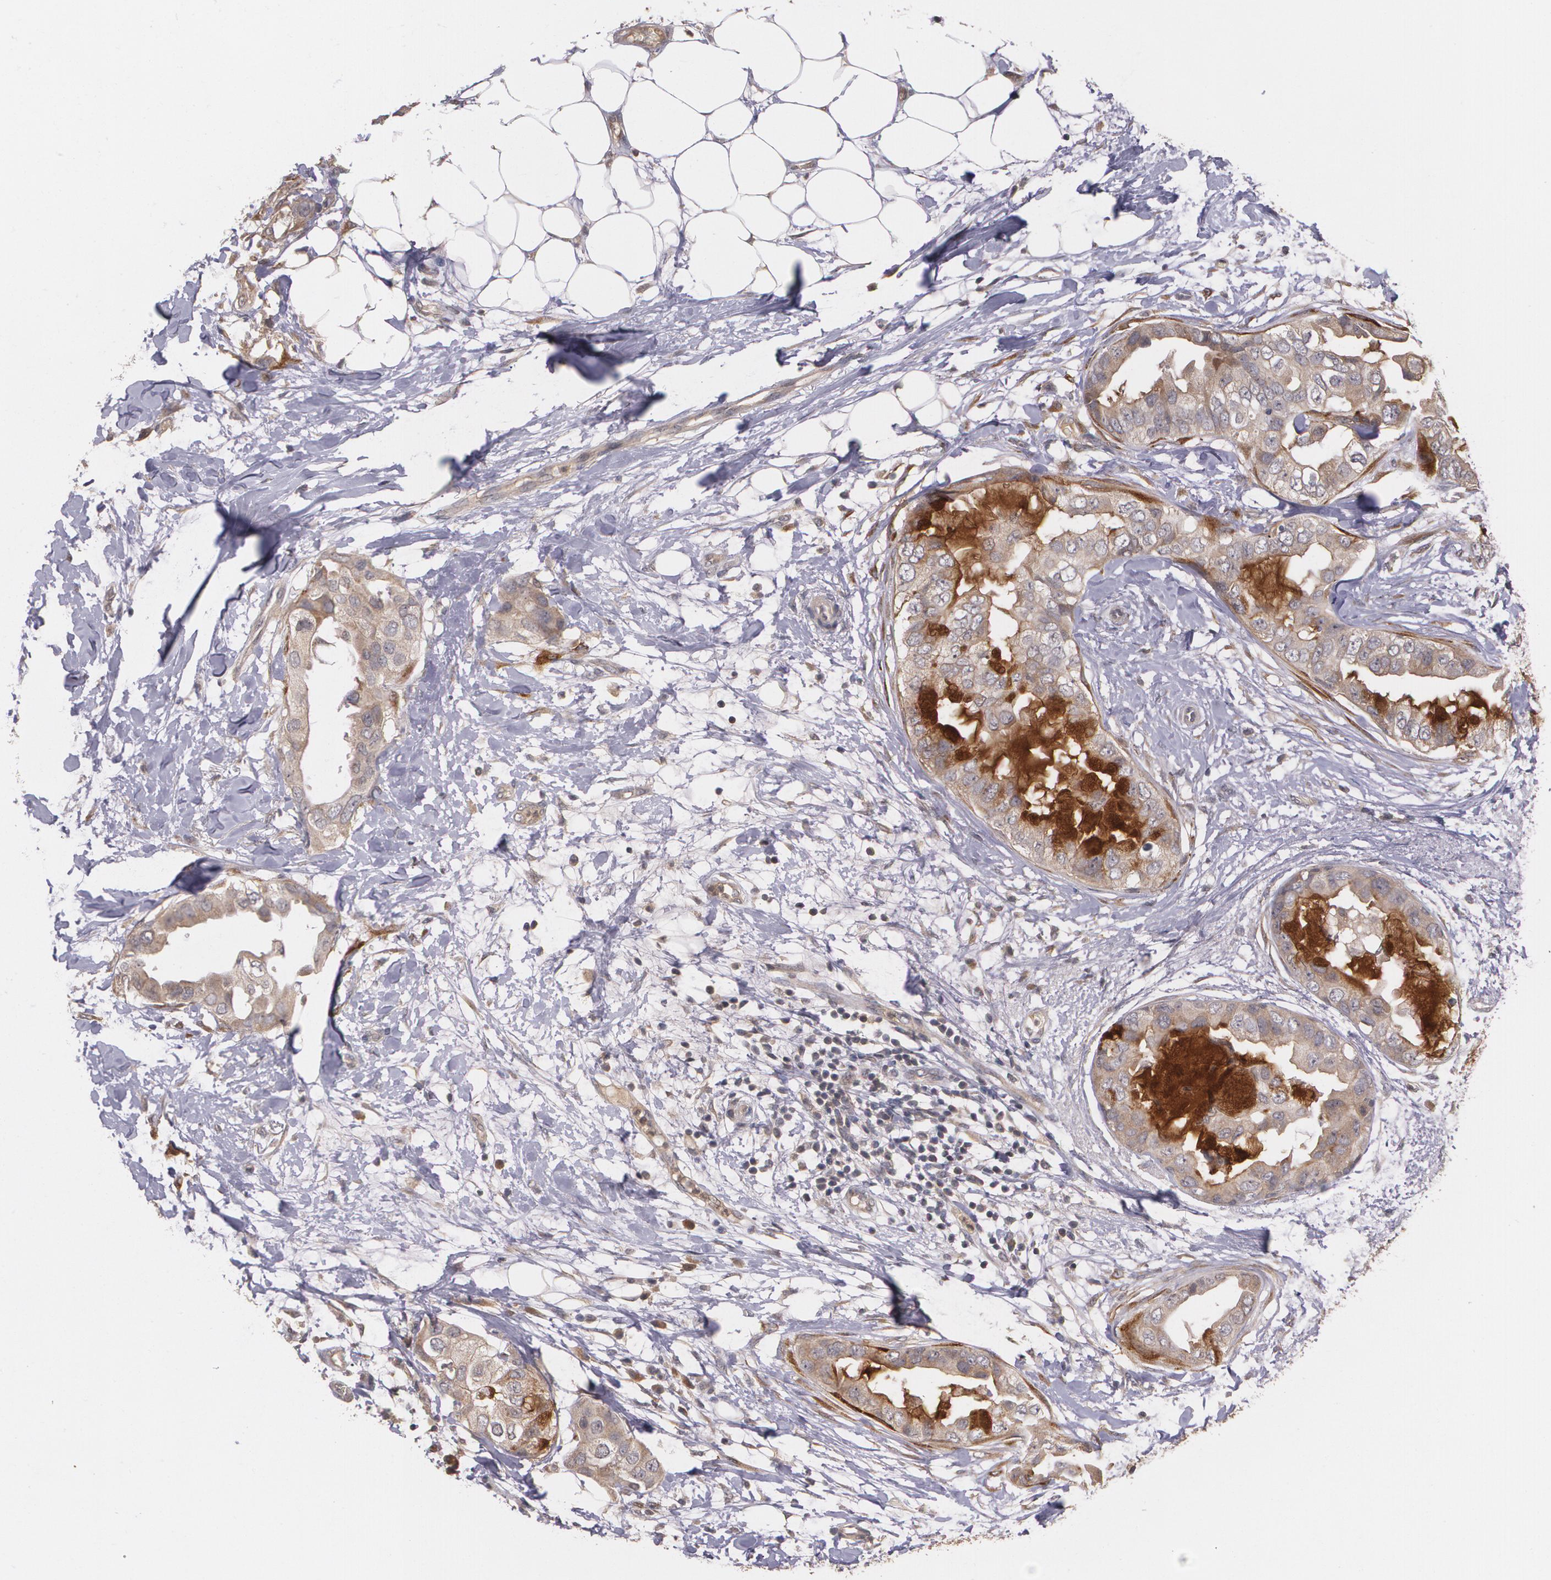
{"staining": {"intensity": "moderate", "quantity": ">75%", "location": "cytoplasmic/membranous"}, "tissue": "breast cancer", "cell_type": "Tumor cells", "image_type": "cancer", "snomed": [{"axis": "morphology", "description": "Duct carcinoma"}, {"axis": "topography", "description": "Breast"}], "caption": "Breast cancer (infiltrating ductal carcinoma) was stained to show a protein in brown. There is medium levels of moderate cytoplasmic/membranous staining in about >75% of tumor cells.", "gene": "IFNGR2", "patient": {"sex": "female", "age": 40}}